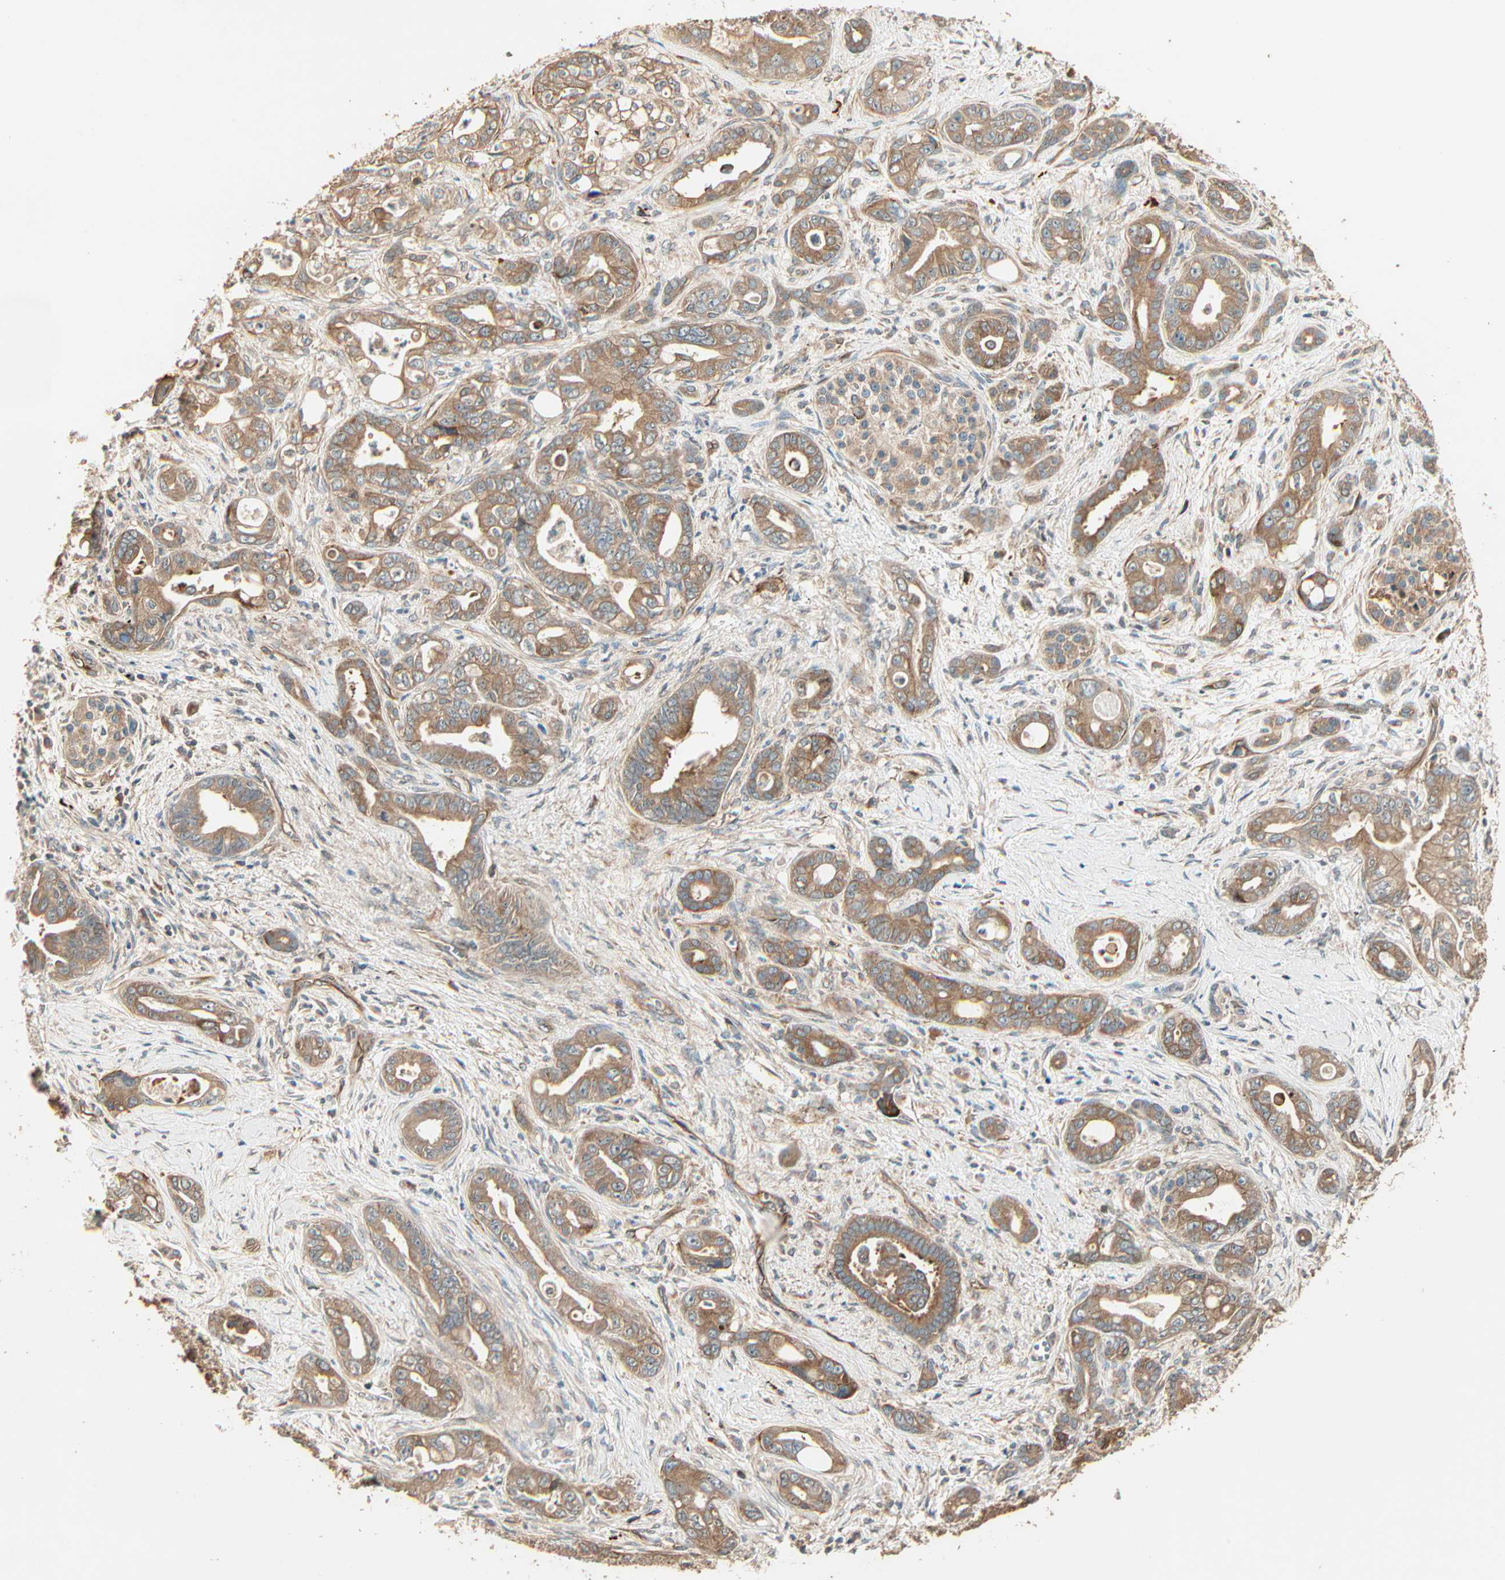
{"staining": {"intensity": "moderate", "quantity": ">75%", "location": "cytoplasmic/membranous"}, "tissue": "pancreatic cancer", "cell_type": "Tumor cells", "image_type": "cancer", "snomed": [{"axis": "morphology", "description": "Adenocarcinoma, NOS"}, {"axis": "topography", "description": "Pancreas"}], "caption": "Moderate cytoplasmic/membranous expression for a protein is appreciated in approximately >75% of tumor cells of pancreatic cancer using immunohistochemistry.", "gene": "GALK1", "patient": {"sex": "male", "age": 70}}